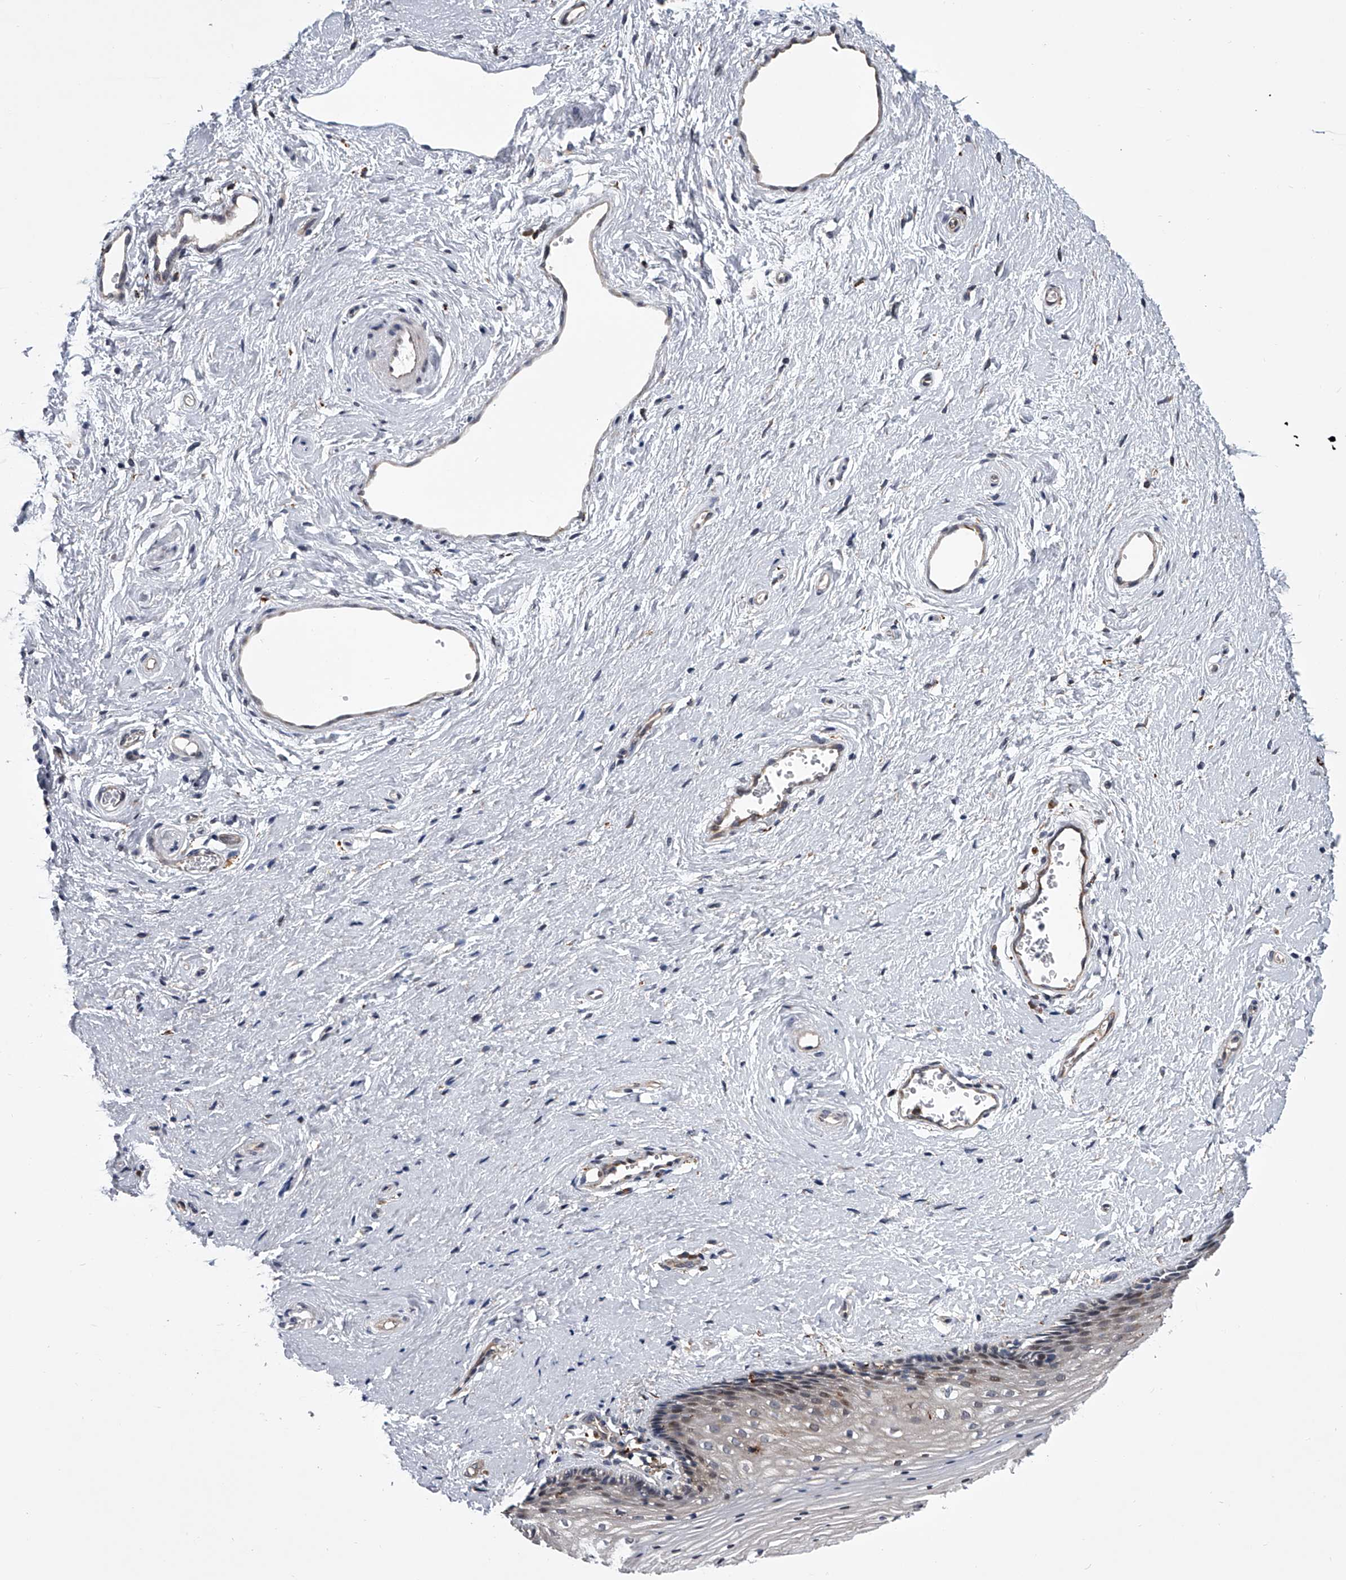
{"staining": {"intensity": "weak", "quantity": "<25%", "location": "cytoplasmic/membranous"}, "tissue": "vagina", "cell_type": "Squamous epithelial cells", "image_type": "normal", "snomed": [{"axis": "morphology", "description": "Normal tissue, NOS"}, {"axis": "topography", "description": "Vagina"}], "caption": "Histopathology image shows no significant protein positivity in squamous epithelial cells of normal vagina. The staining is performed using DAB brown chromogen with nuclei counter-stained in using hematoxylin.", "gene": "TRIM8", "patient": {"sex": "female", "age": 46}}